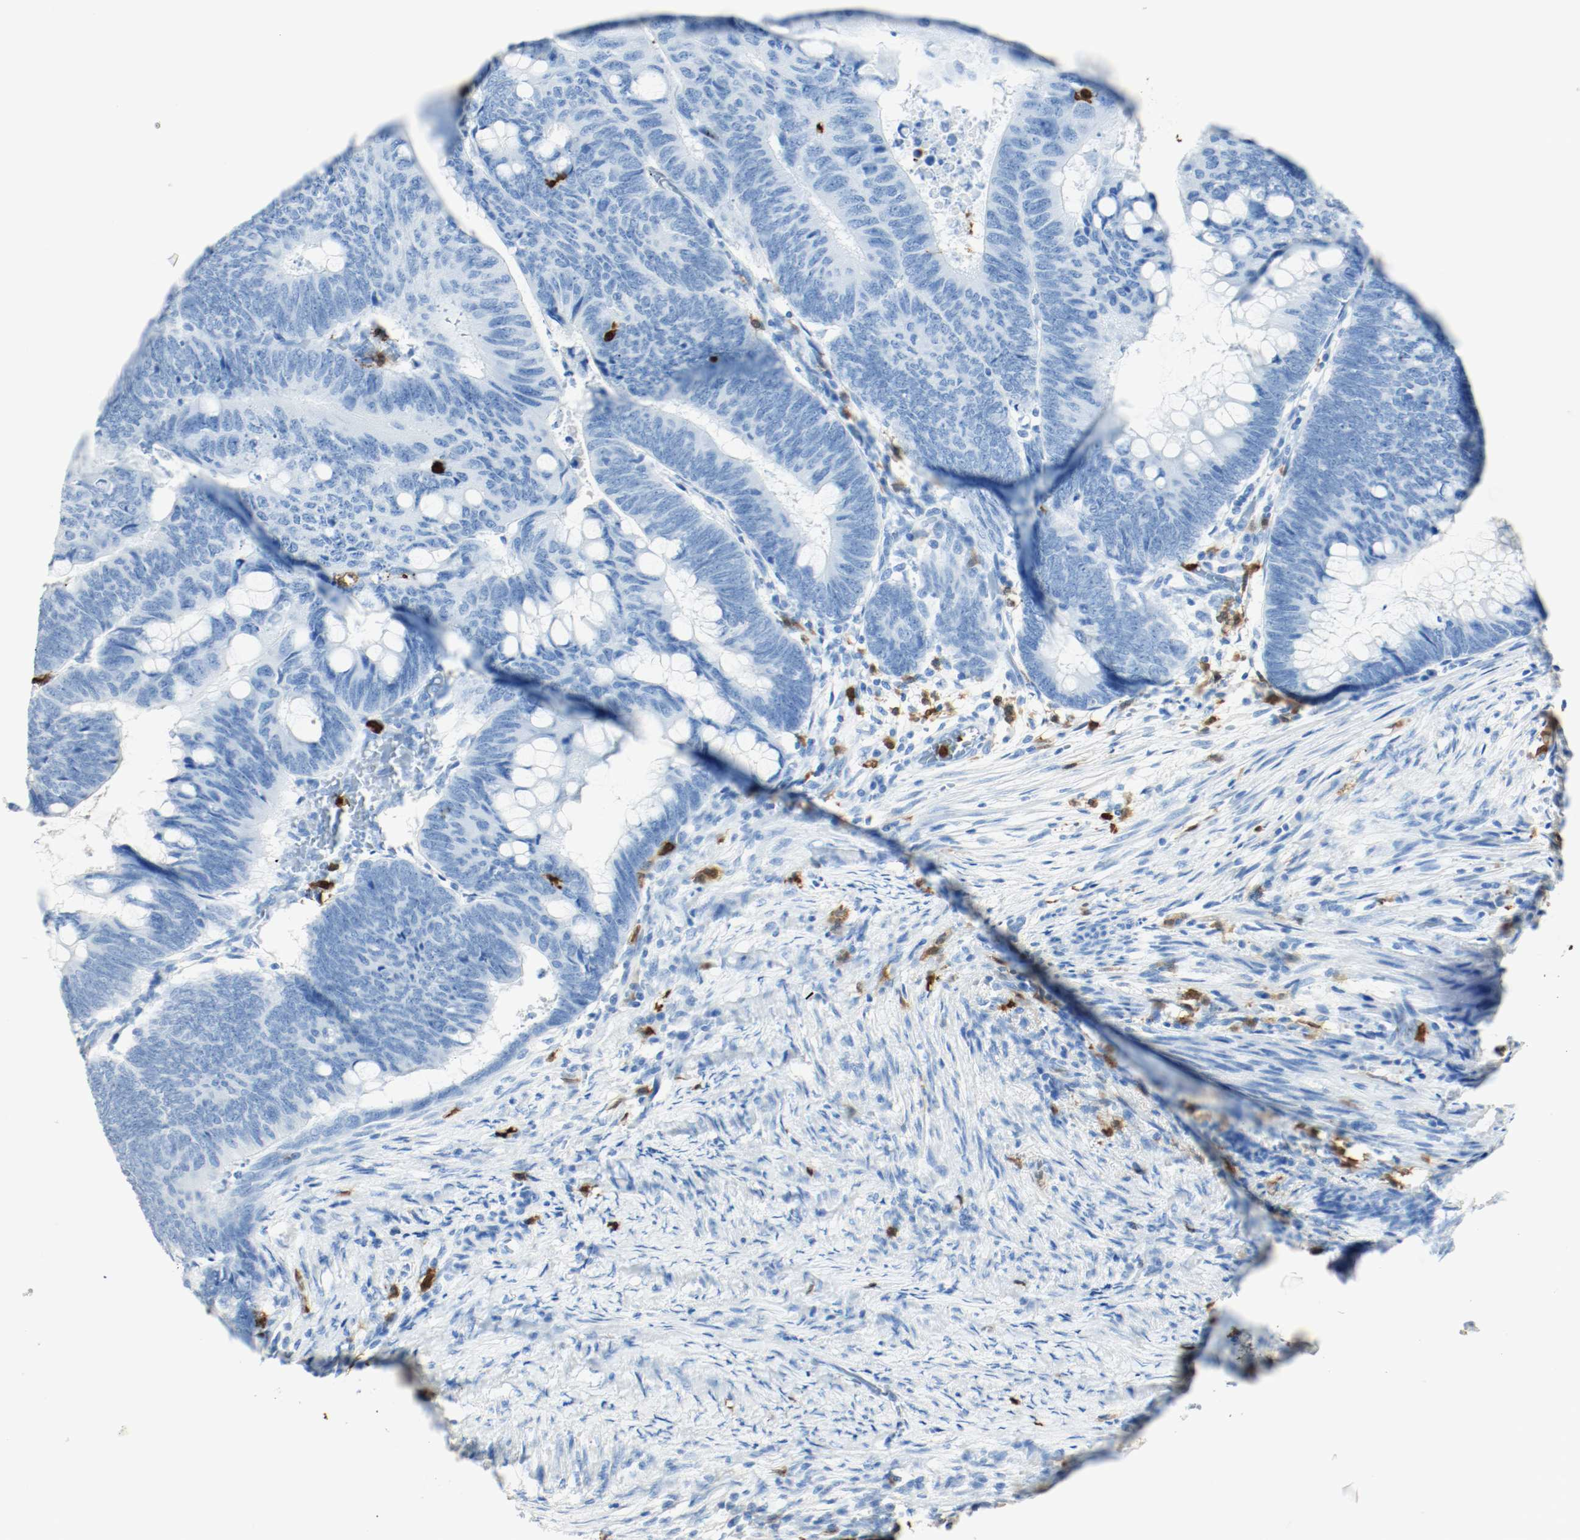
{"staining": {"intensity": "negative", "quantity": "none", "location": "none"}, "tissue": "colorectal cancer", "cell_type": "Tumor cells", "image_type": "cancer", "snomed": [{"axis": "morphology", "description": "Normal tissue, NOS"}, {"axis": "morphology", "description": "Adenocarcinoma, NOS"}, {"axis": "topography", "description": "Rectum"}, {"axis": "topography", "description": "Peripheral nerve tissue"}], "caption": "Tumor cells are negative for brown protein staining in colorectal adenocarcinoma.", "gene": "S100A9", "patient": {"sex": "male", "age": 92}}